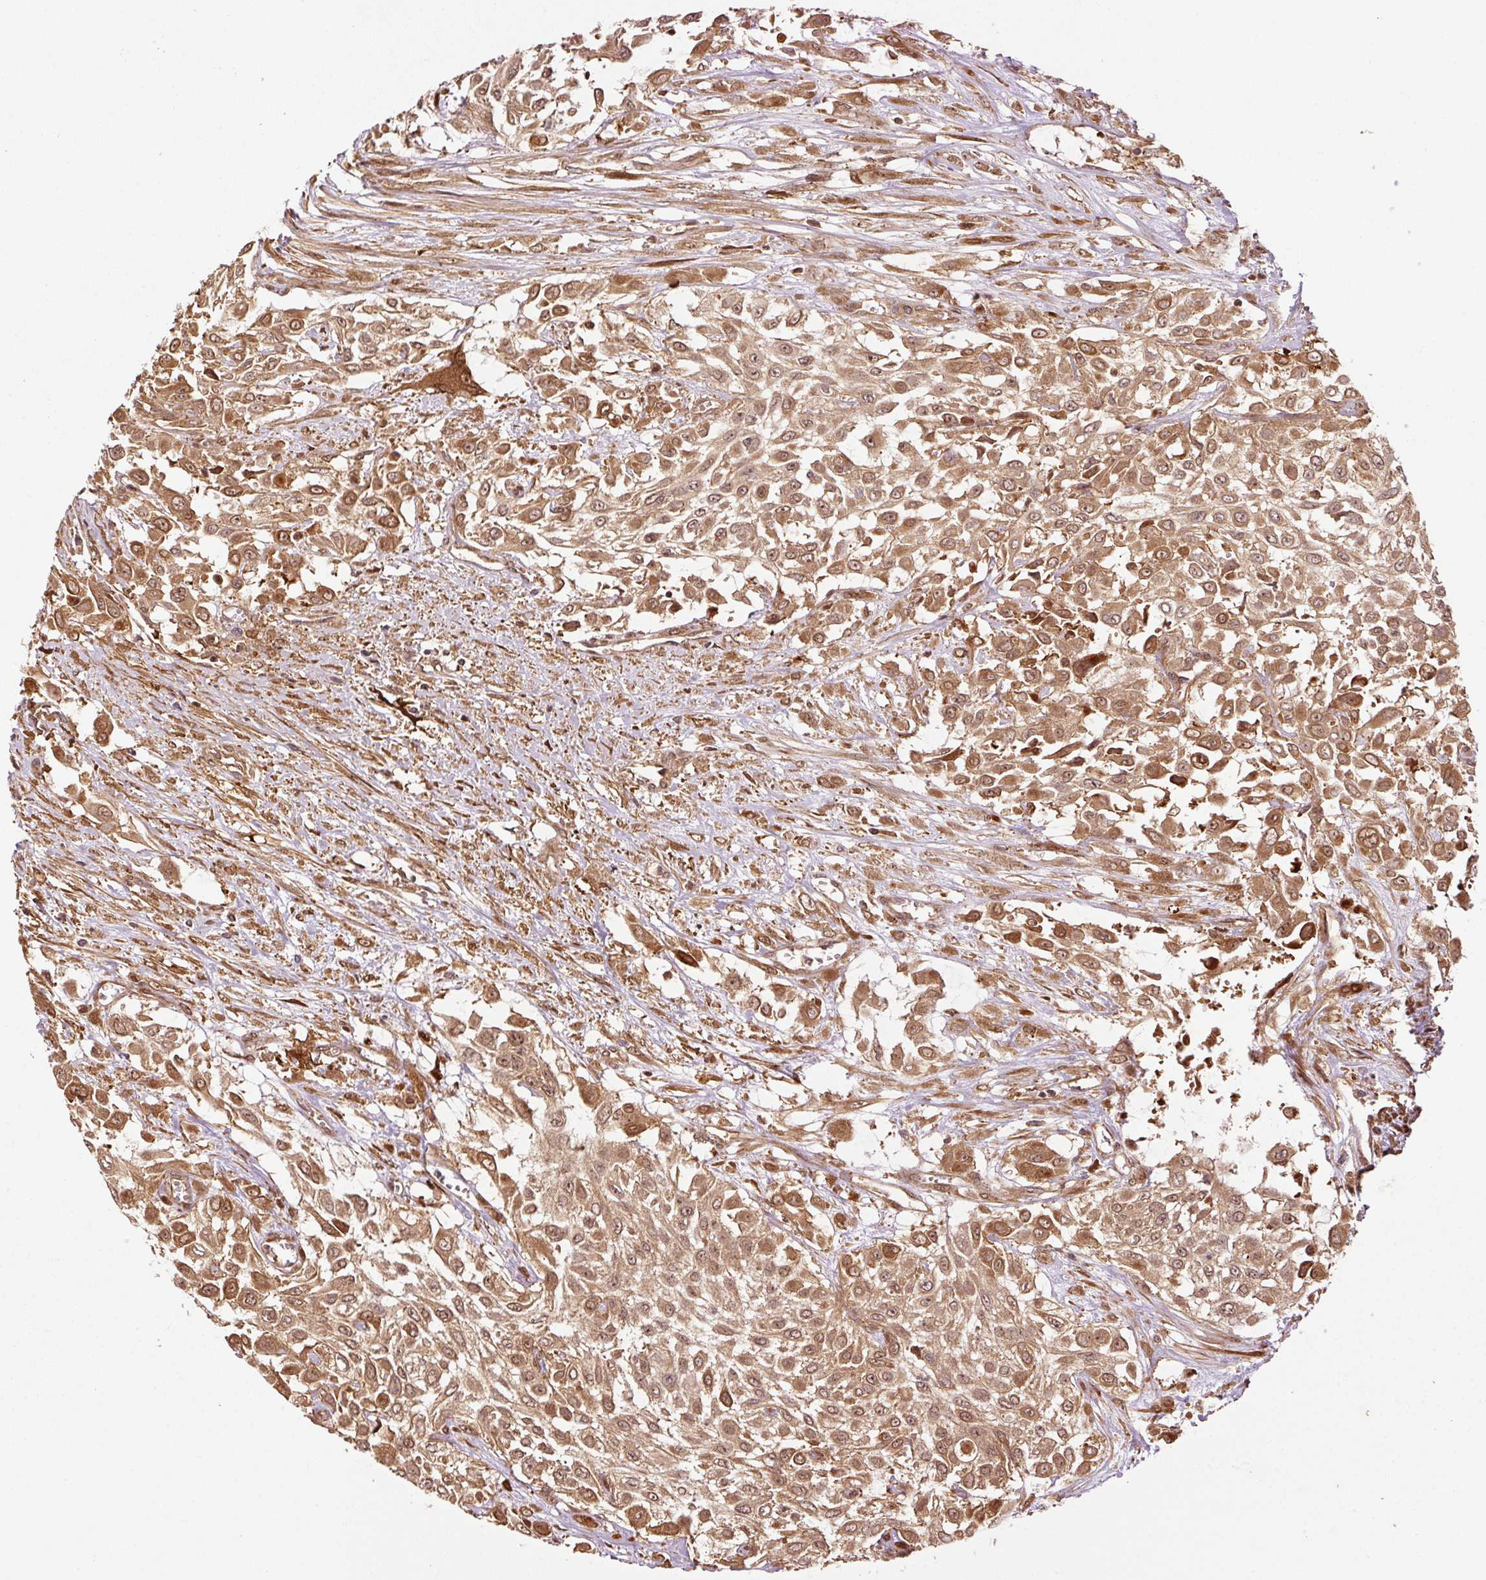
{"staining": {"intensity": "moderate", "quantity": ">75%", "location": "cytoplasmic/membranous,nuclear"}, "tissue": "urothelial cancer", "cell_type": "Tumor cells", "image_type": "cancer", "snomed": [{"axis": "morphology", "description": "Urothelial carcinoma, High grade"}, {"axis": "topography", "description": "Urinary bladder"}], "caption": "The histopathology image exhibits immunohistochemical staining of urothelial cancer. There is moderate cytoplasmic/membranous and nuclear staining is identified in about >75% of tumor cells.", "gene": "OXER1", "patient": {"sex": "male", "age": 57}}